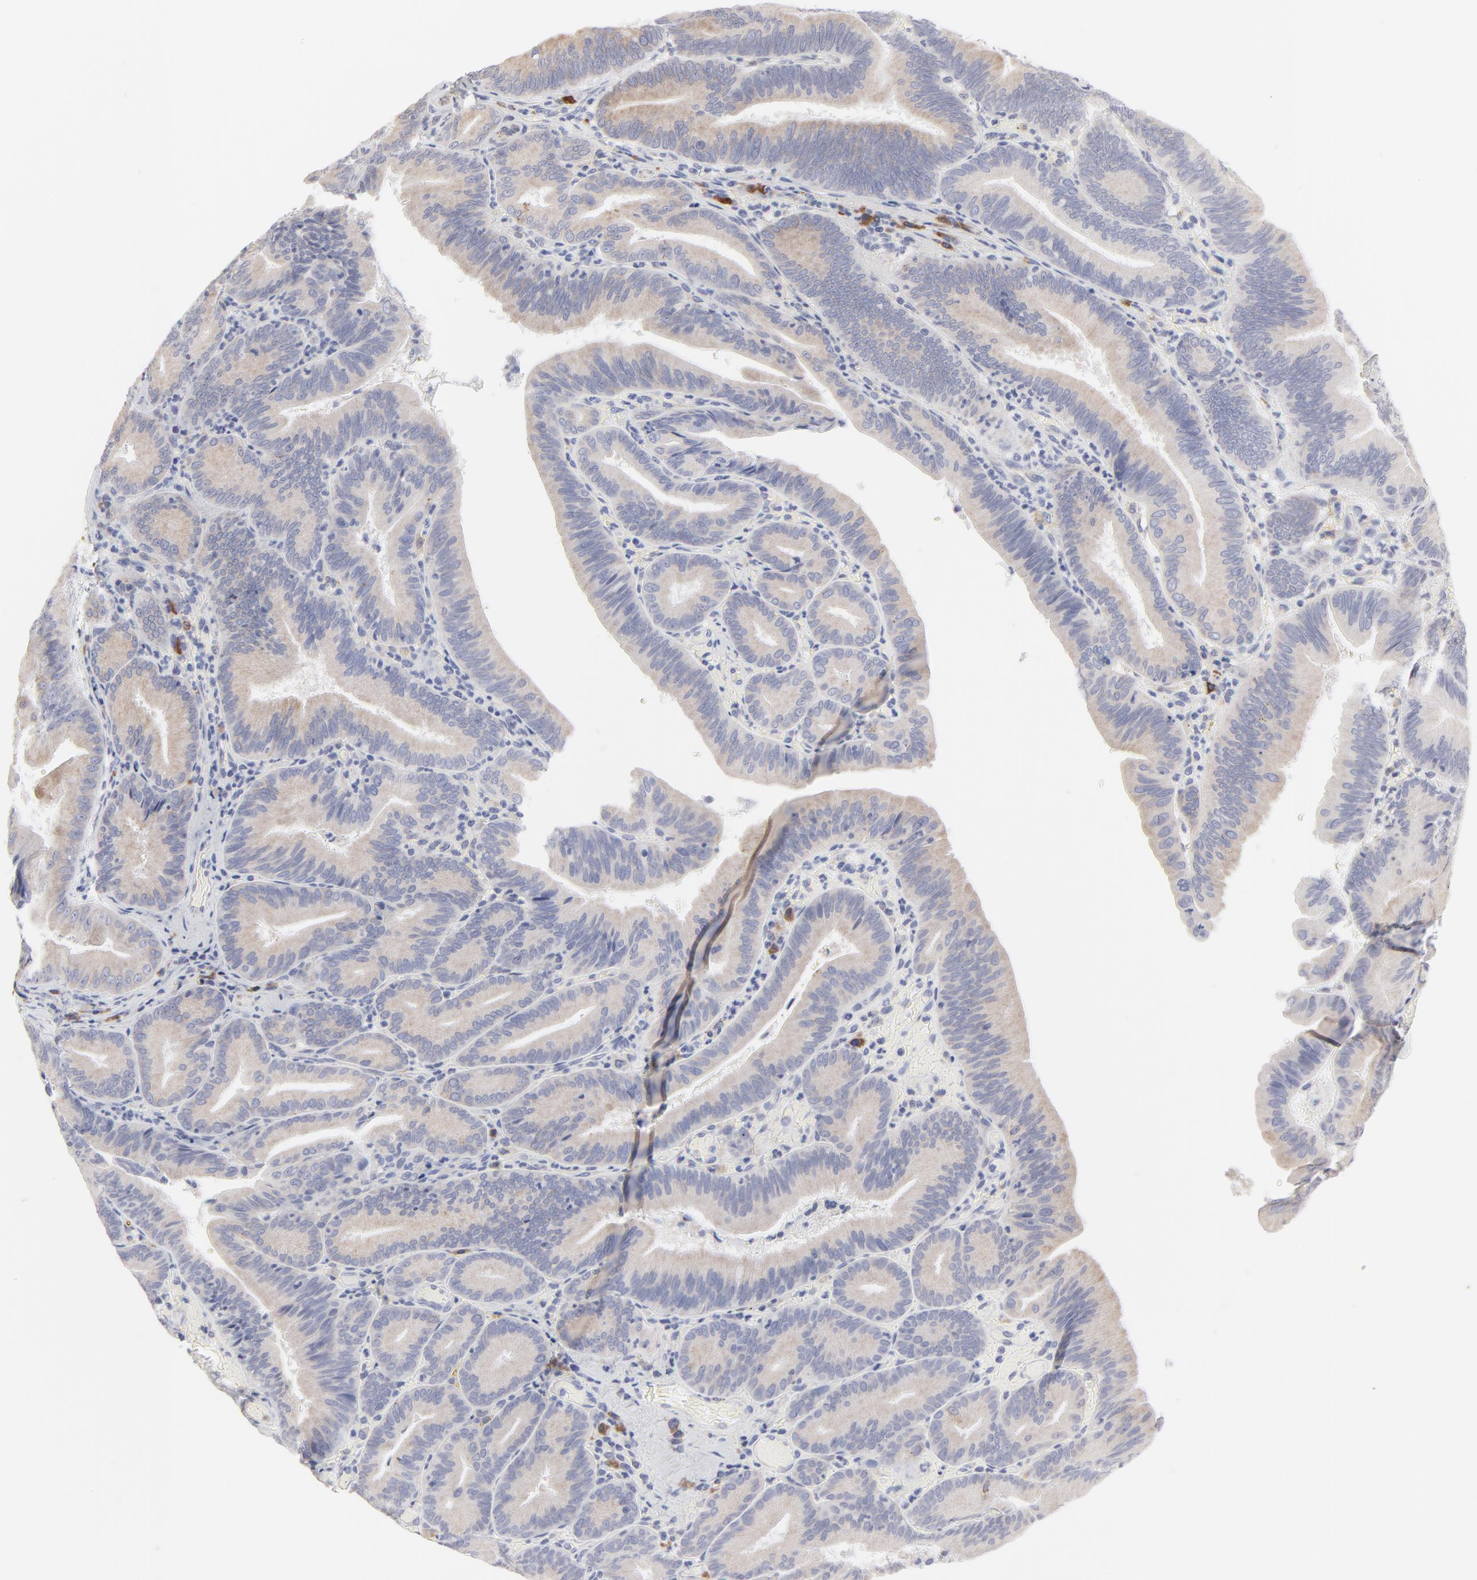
{"staining": {"intensity": "weak", "quantity": ">75%", "location": "cytoplasmic/membranous"}, "tissue": "pancreatic cancer", "cell_type": "Tumor cells", "image_type": "cancer", "snomed": [{"axis": "morphology", "description": "Adenocarcinoma, NOS"}, {"axis": "topography", "description": "Pancreas"}], "caption": "Protein analysis of adenocarcinoma (pancreatic) tissue demonstrates weak cytoplasmic/membranous positivity in about >75% of tumor cells.", "gene": "TRIM22", "patient": {"sex": "male", "age": 82}}